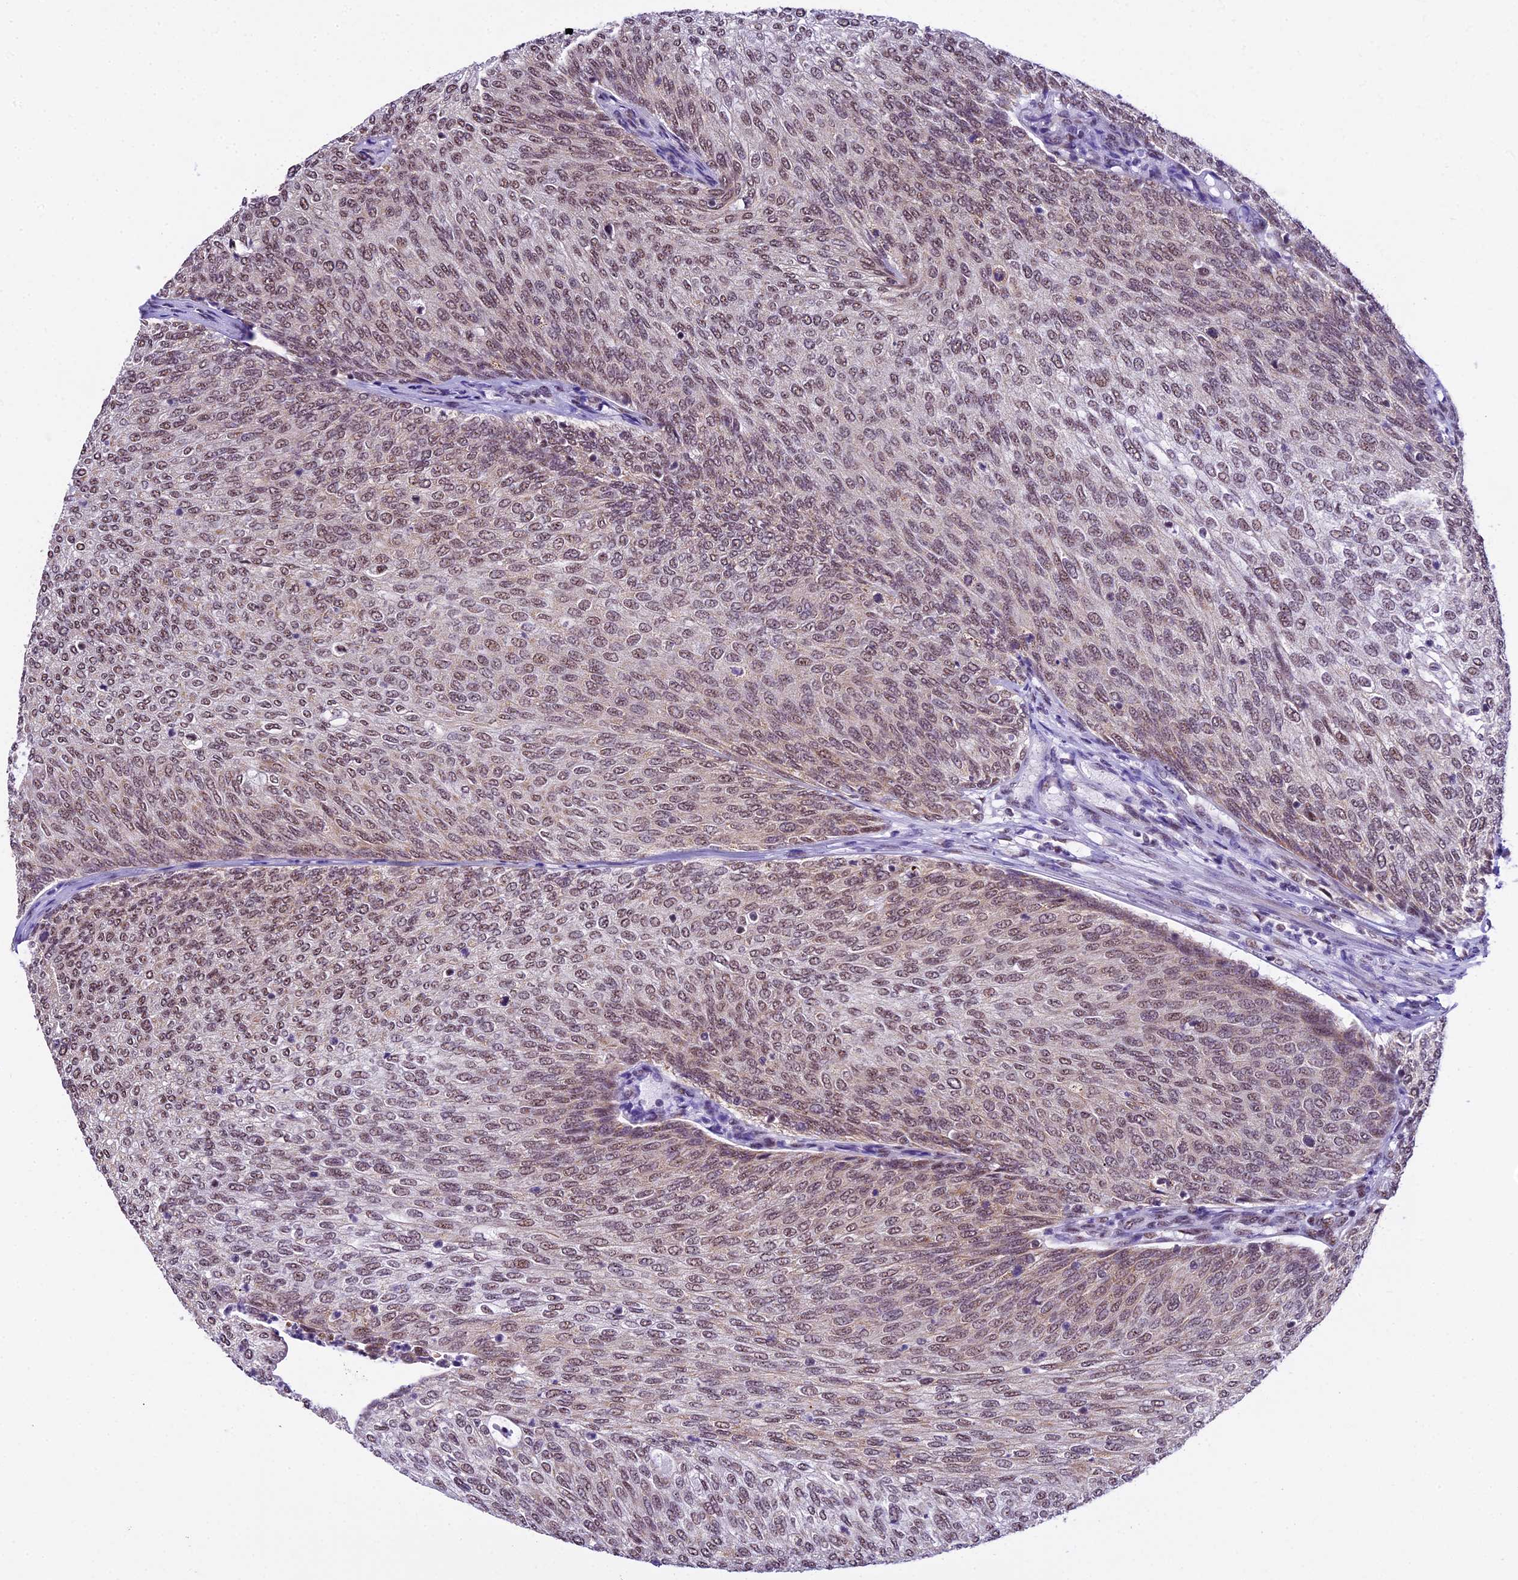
{"staining": {"intensity": "weak", "quantity": ">75%", "location": "nuclear"}, "tissue": "urothelial cancer", "cell_type": "Tumor cells", "image_type": "cancer", "snomed": [{"axis": "morphology", "description": "Urothelial carcinoma, Low grade"}, {"axis": "topography", "description": "Urinary bladder"}], "caption": "This image reveals immunohistochemistry staining of urothelial cancer, with low weak nuclear expression in approximately >75% of tumor cells.", "gene": "CARS2", "patient": {"sex": "female", "age": 79}}